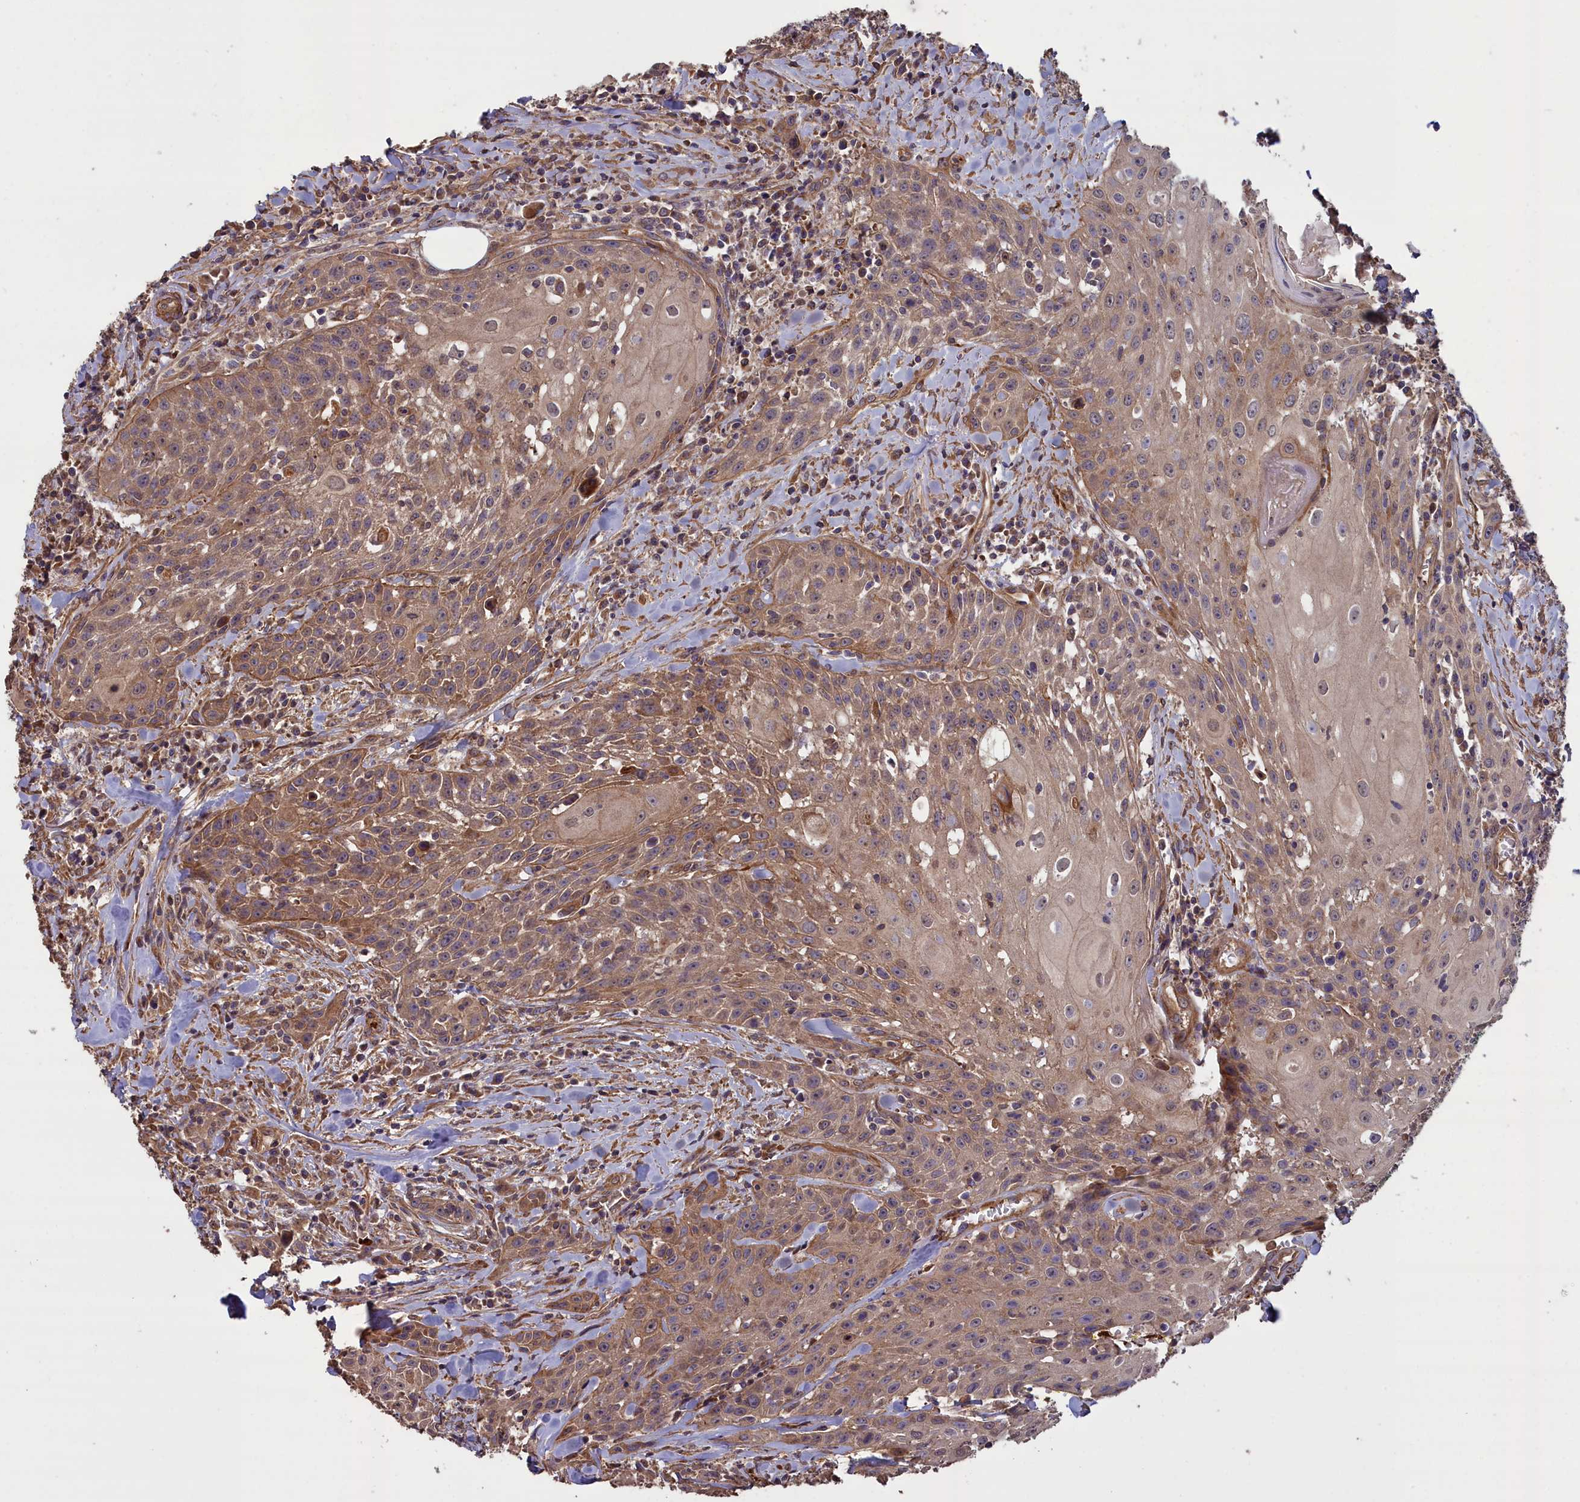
{"staining": {"intensity": "moderate", "quantity": "25%-75%", "location": "cytoplasmic/membranous"}, "tissue": "head and neck cancer", "cell_type": "Tumor cells", "image_type": "cancer", "snomed": [{"axis": "morphology", "description": "Squamous cell carcinoma, NOS"}, {"axis": "topography", "description": "Oral tissue"}, {"axis": "topography", "description": "Head-Neck"}], "caption": "A histopathology image of human head and neck squamous cell carcinoma stained for a protein shows moderate cytoplasmic/membranous brown staining in tumor cells.", "gene": "ATP6V0A2", "patient": {"sex": "female", "age": 82}}